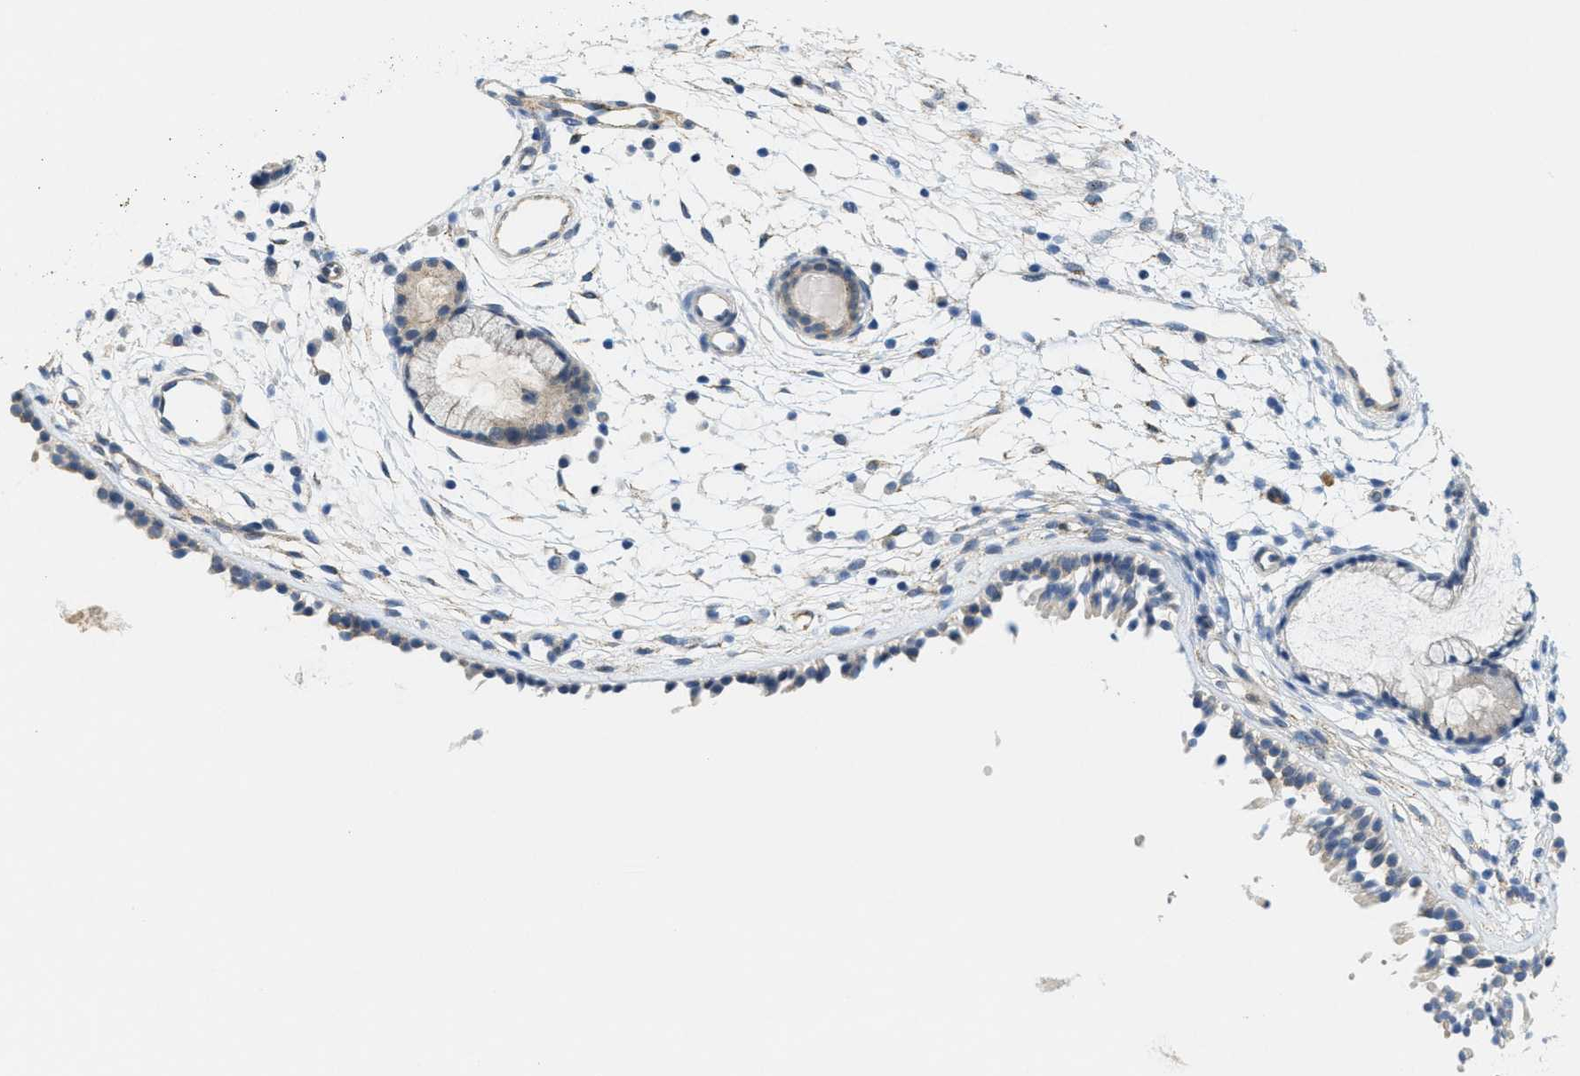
{"staining": {"intensity": "weak", "quantity": "<25%", "location": "cytoplasmic/membranous"}, "tissue": "nasopharynx", "cell_type": "Respiratory epithelial cells", "image_type": "normal", "snomed": [{"axis": "morphology", "description": "Normal tissue, NOS"}, {"axis": "topography", "description": "Nasopharynx"}], "caption": "DAB immunohistochemical staining of normal human nasopharynx displays no significant staining in respiratory epithelial cells.", "gene": "ZFYVE9", "patient": {"sex": "male", "age": 21}}